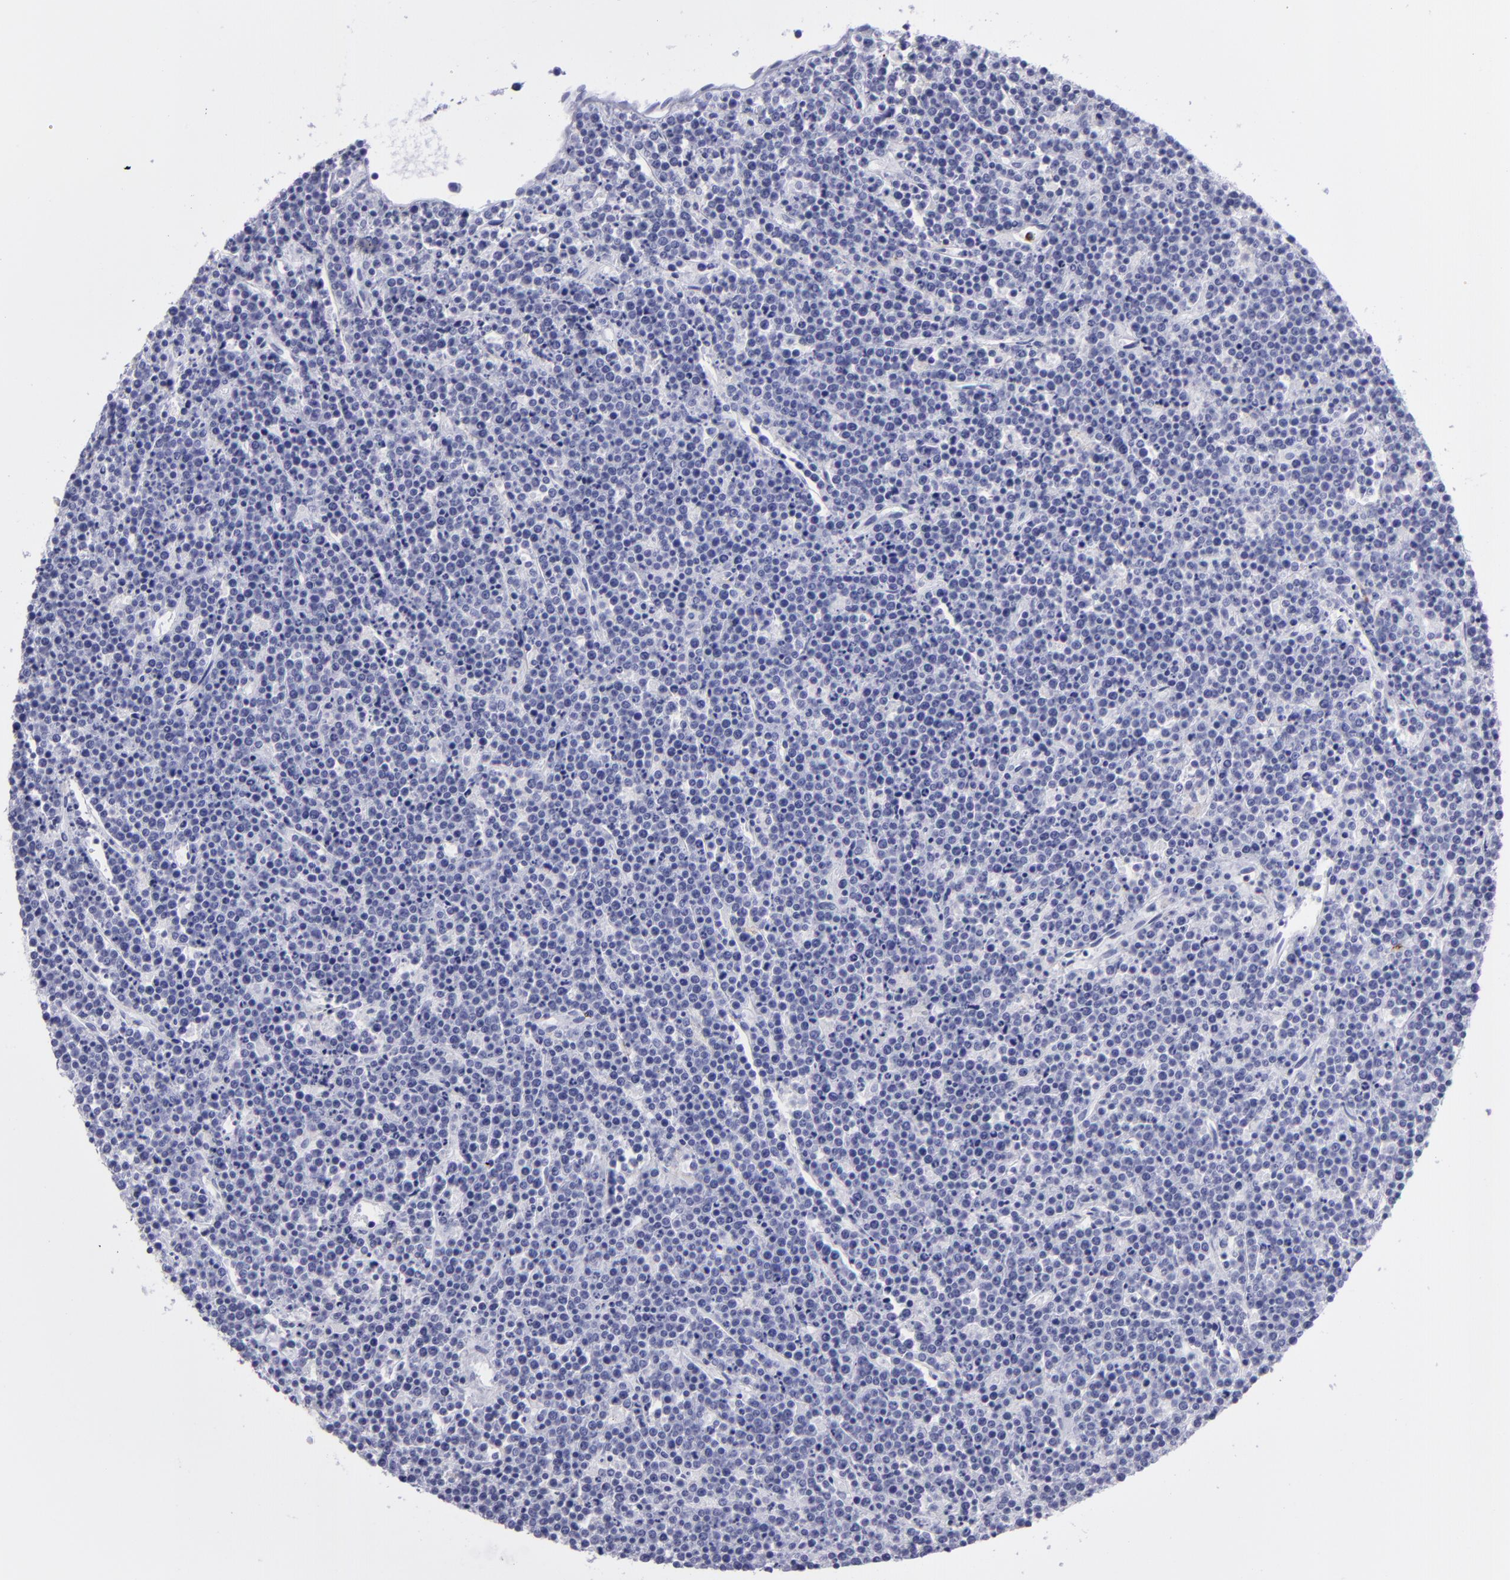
{"staining": {"intensity": "negative", "quantity": "none", "location": "none"}, "tissue": "lymphoma", "cell_type": "Tumor cells", "image_type": "cancer", "snomed": [{"axis": "morphology", "description": "Malignant lymphoma, non-Hodgkin's type, High grade"}, {"axis": "topography", "description": "Ovary"}], "caption": "Tumor cells are negative for protein expression in human high-grade malignant lymphoma, non-Hodgkin's type.", "gene": "SELPLG", "patient": {"sex": "female", "age": 56}}